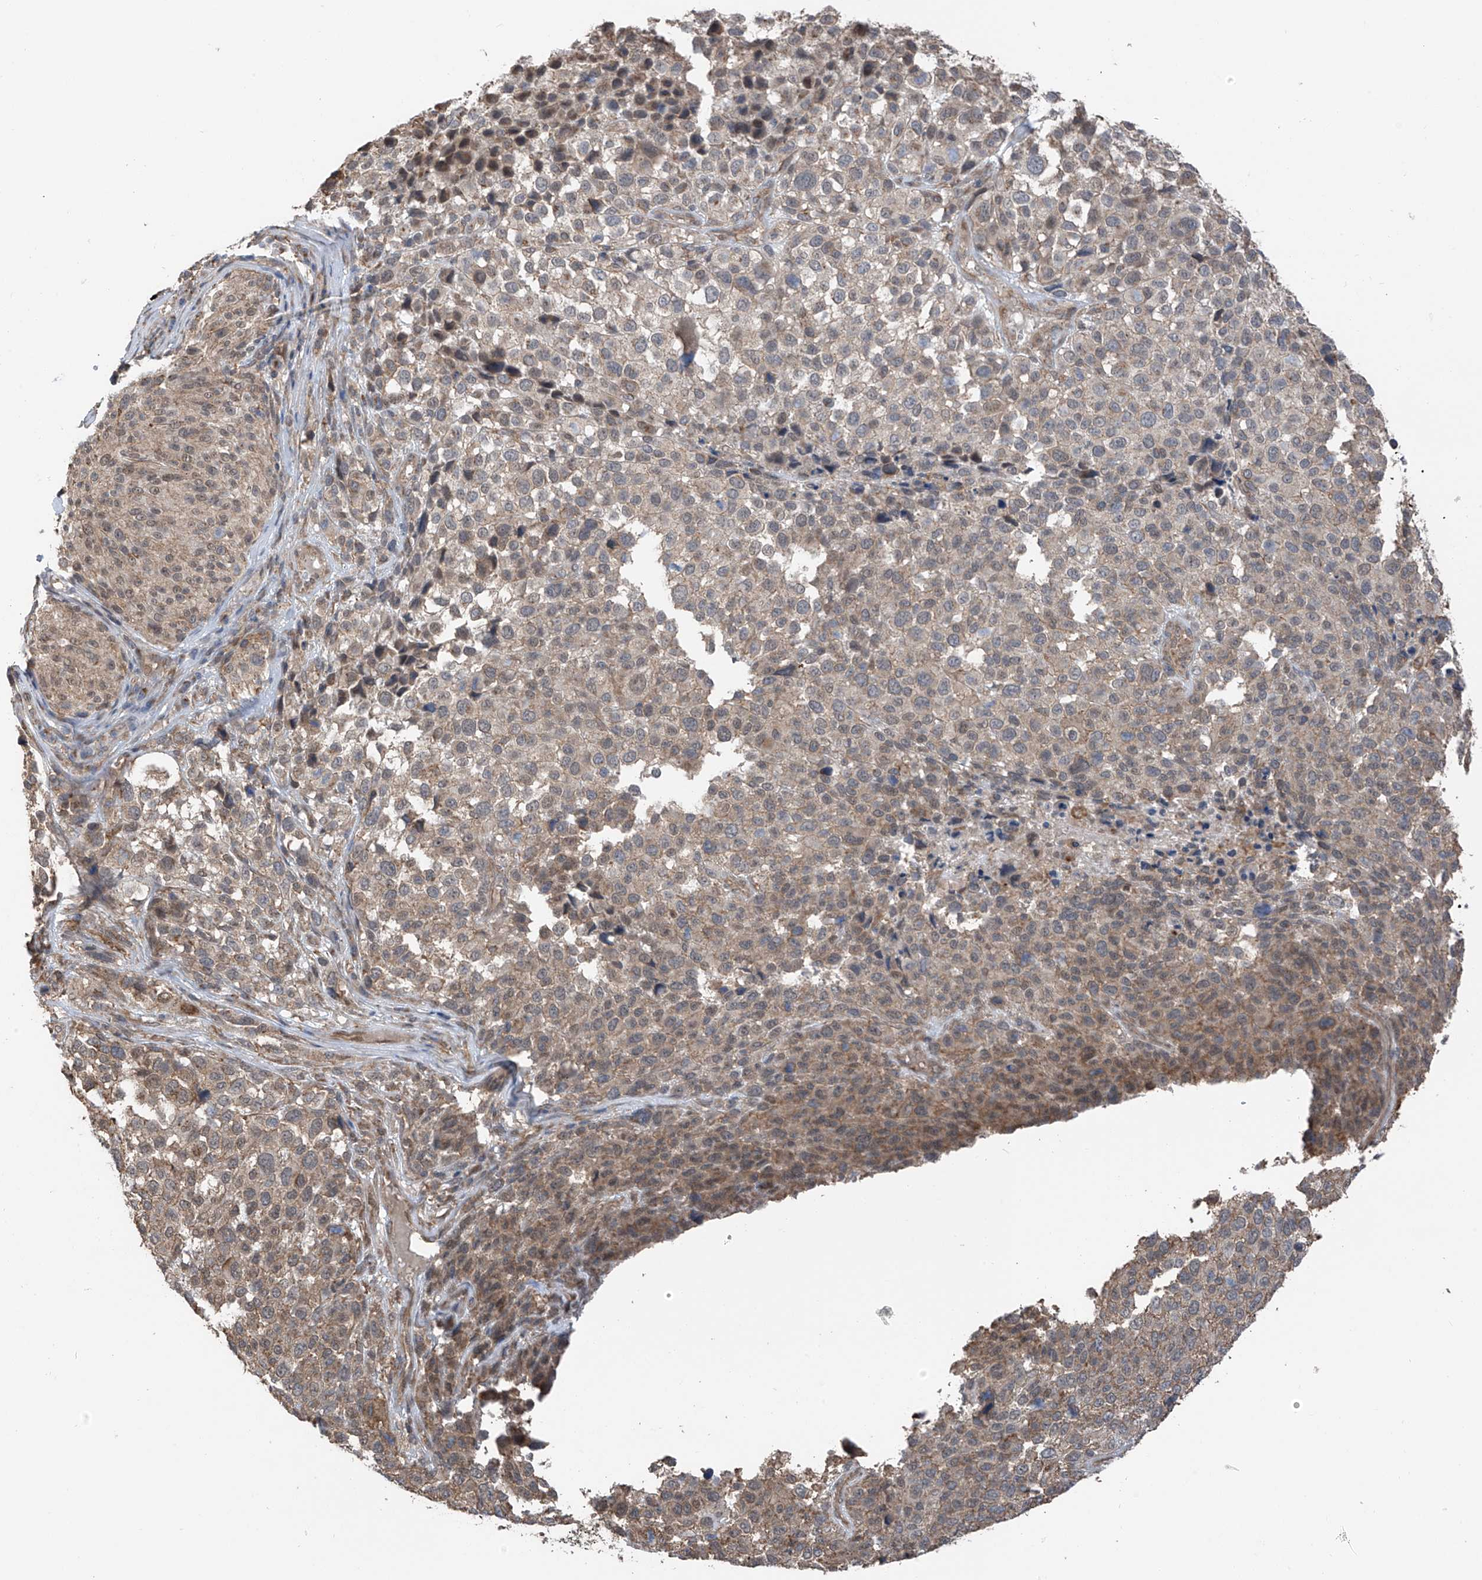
{"staining": {"intensity": "weak", "quantity": "25%-75%", "location": "cytoplasmic/membranous"}, "tissue": "melanoma", "cell_type": "Tumor cells", "image_type": "cancer", "snomed": [{"axis": "morphology", "description": "Malignant melanoma, NOS"}, {"axis": "topography", "description": "Skin of trunk"}], "caption": "Weak cytoplasmic/membranous staining for a protein is appreciated in about 25%-75% of tumor cells of malignant melanoma using IHC.", "gene": "ZNF189", "patient": {"sex": "male", "age": 71}}